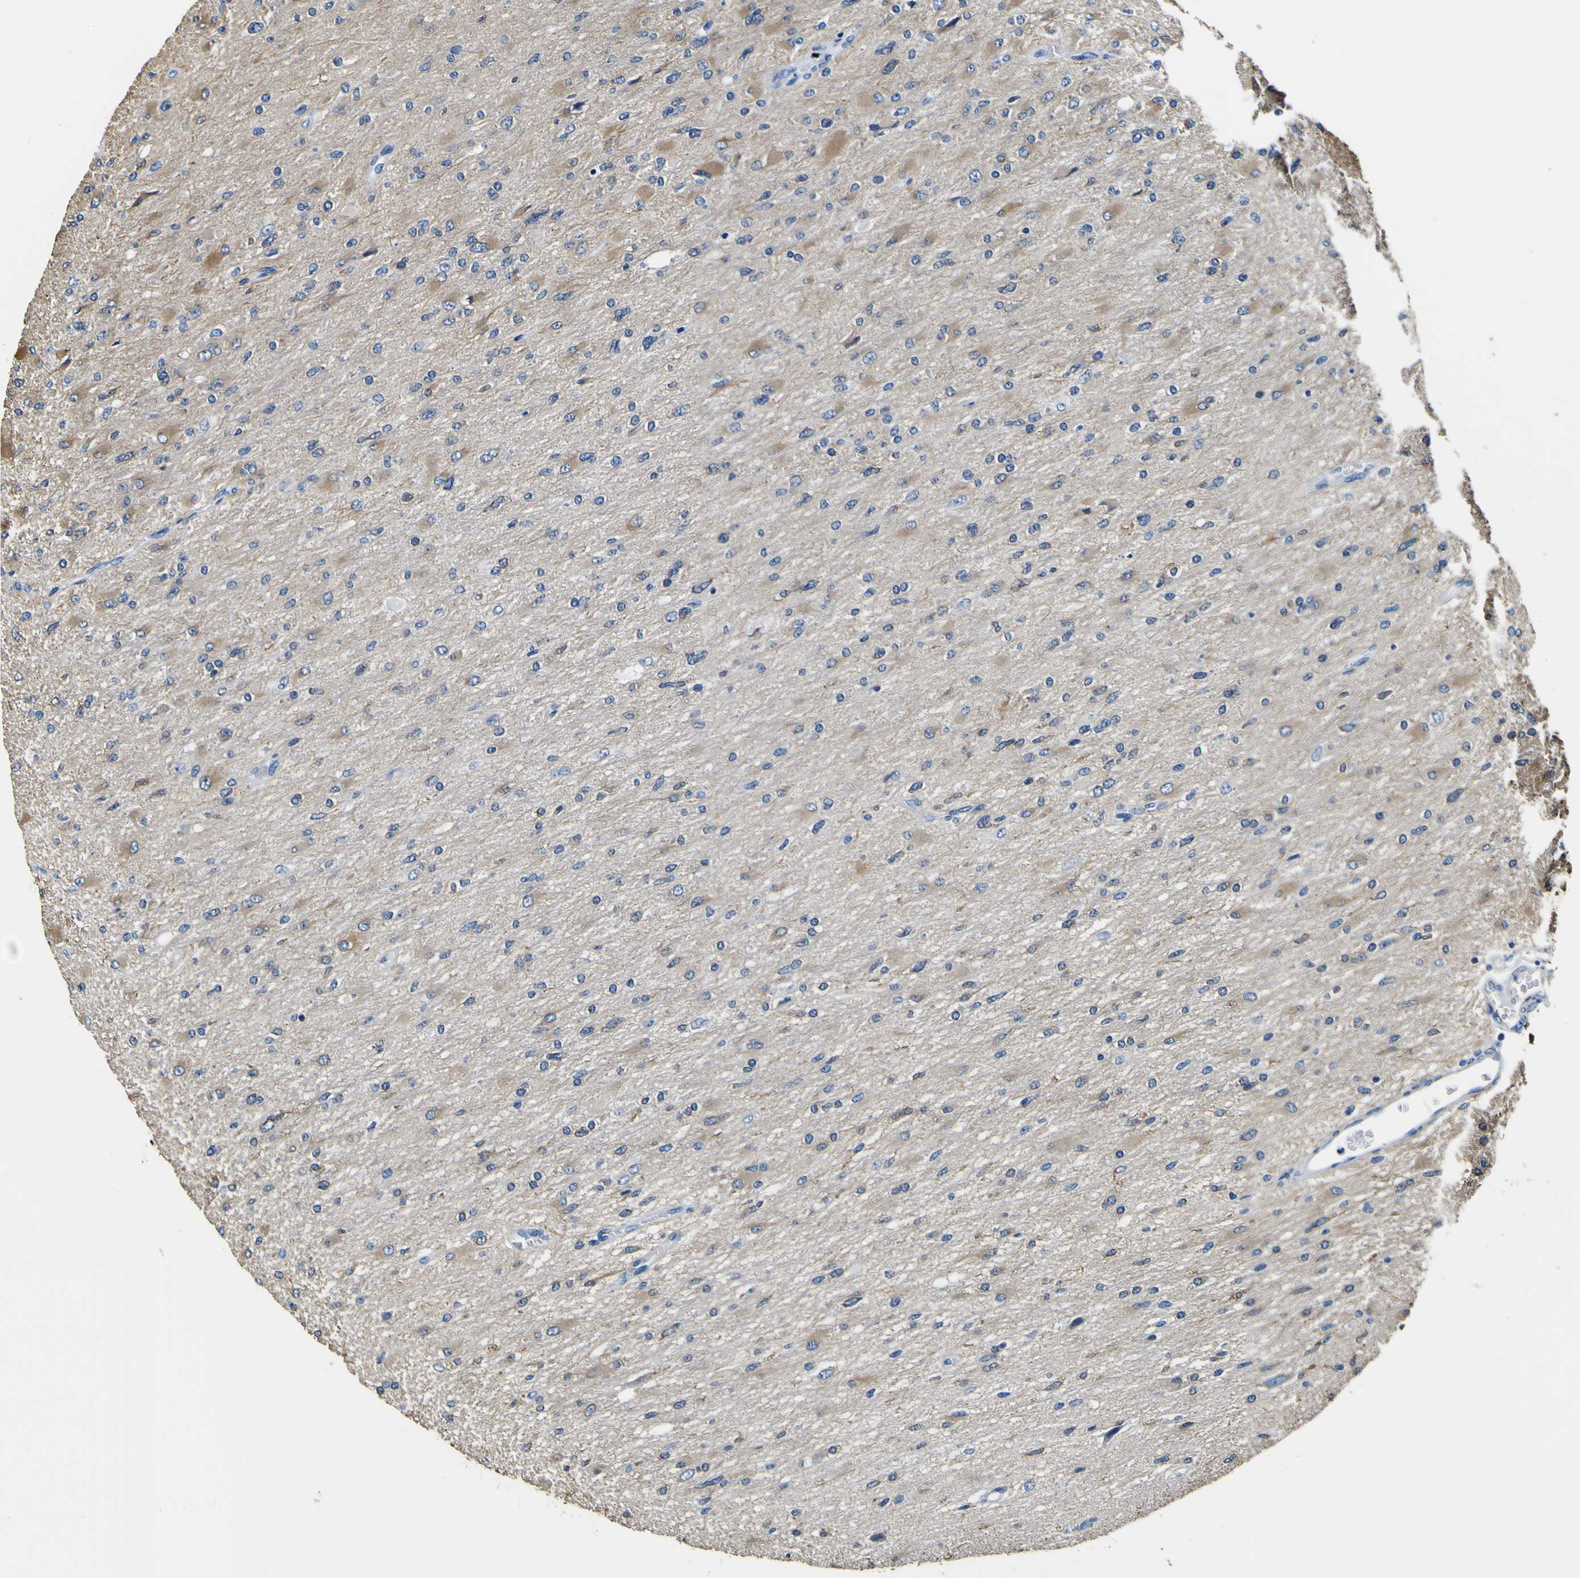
{"staining": {"intensity": "weak", "quantity": "<25%", "location": "cytoplasmic/membranous"}, "tissue": "glioma", "cell_type": "Tumor cells", "image_type": "cancer", "snomed": [{"axis": "morphology", "description": "Glioma, malignant, High grade"}, {"axis": "topography", "description": "Cerebral cortex"}], "caption": "A photomicrograph of human glioma is negative for staining in tumor cells. (Brightfield microscopy of DAB immunohistochemistry (IHC) at high magnification).", "gene": "TUBA1B", "patient": {"sex": "female", "age": 36}}